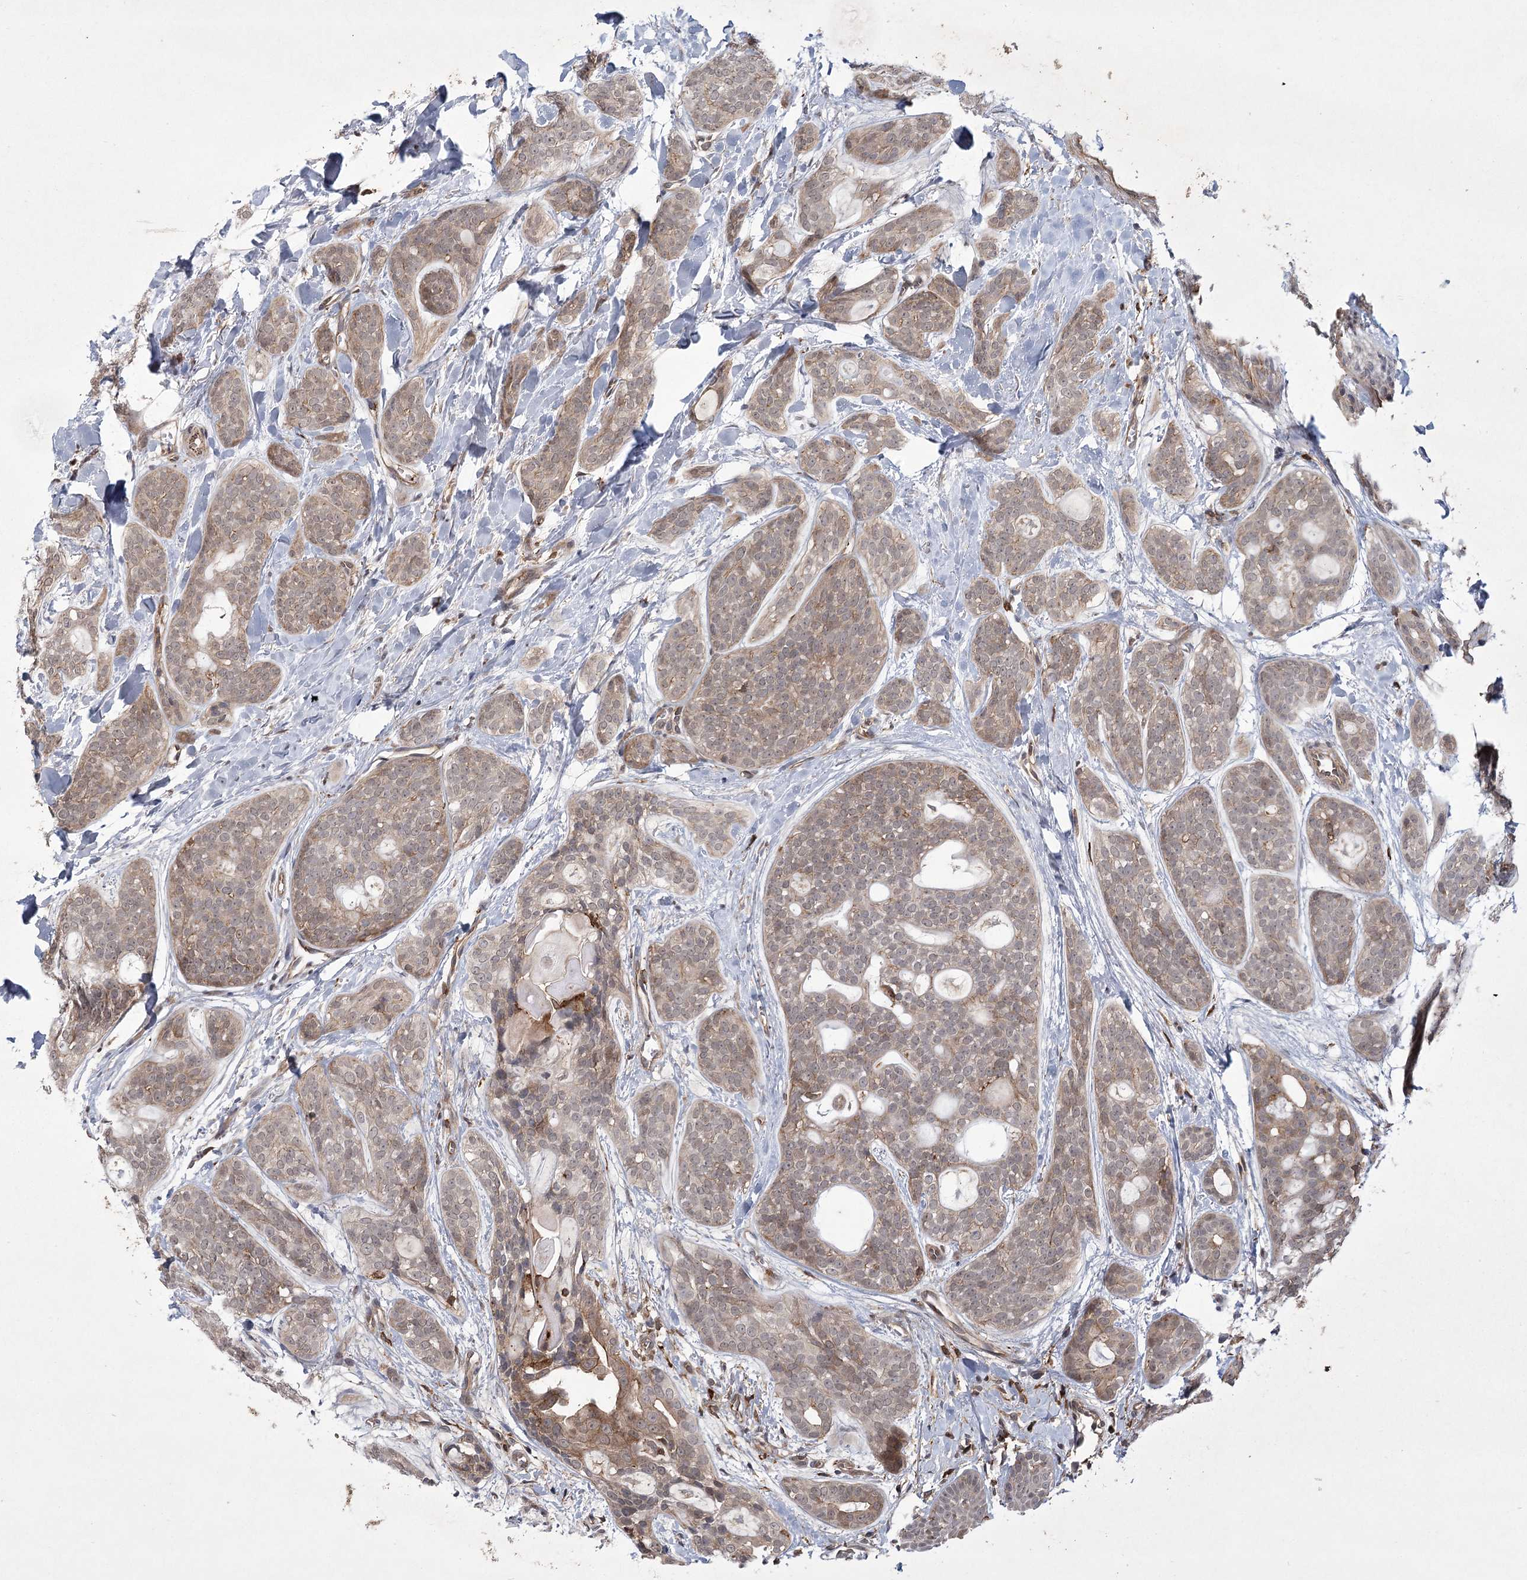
{"staining": {"intensity": "weak", "quantity": "<25%", "location": "cytoplasmic/membranous"}, "tissue": "head and neck cancer", "cell_type": "Tumor cells", "image_type": "cancer", "snomed": [{"axis": "morphology", "description": "Adenocarcinoma, NOS"}, {"axis": "topography", "description": "Head-Neck"}], "caption": "Tumor cells are negative for protein expression in human adenocarcinoma (head and neck).", "gene": "MEPE", "patient": {"sex": "male", "age": 66}}